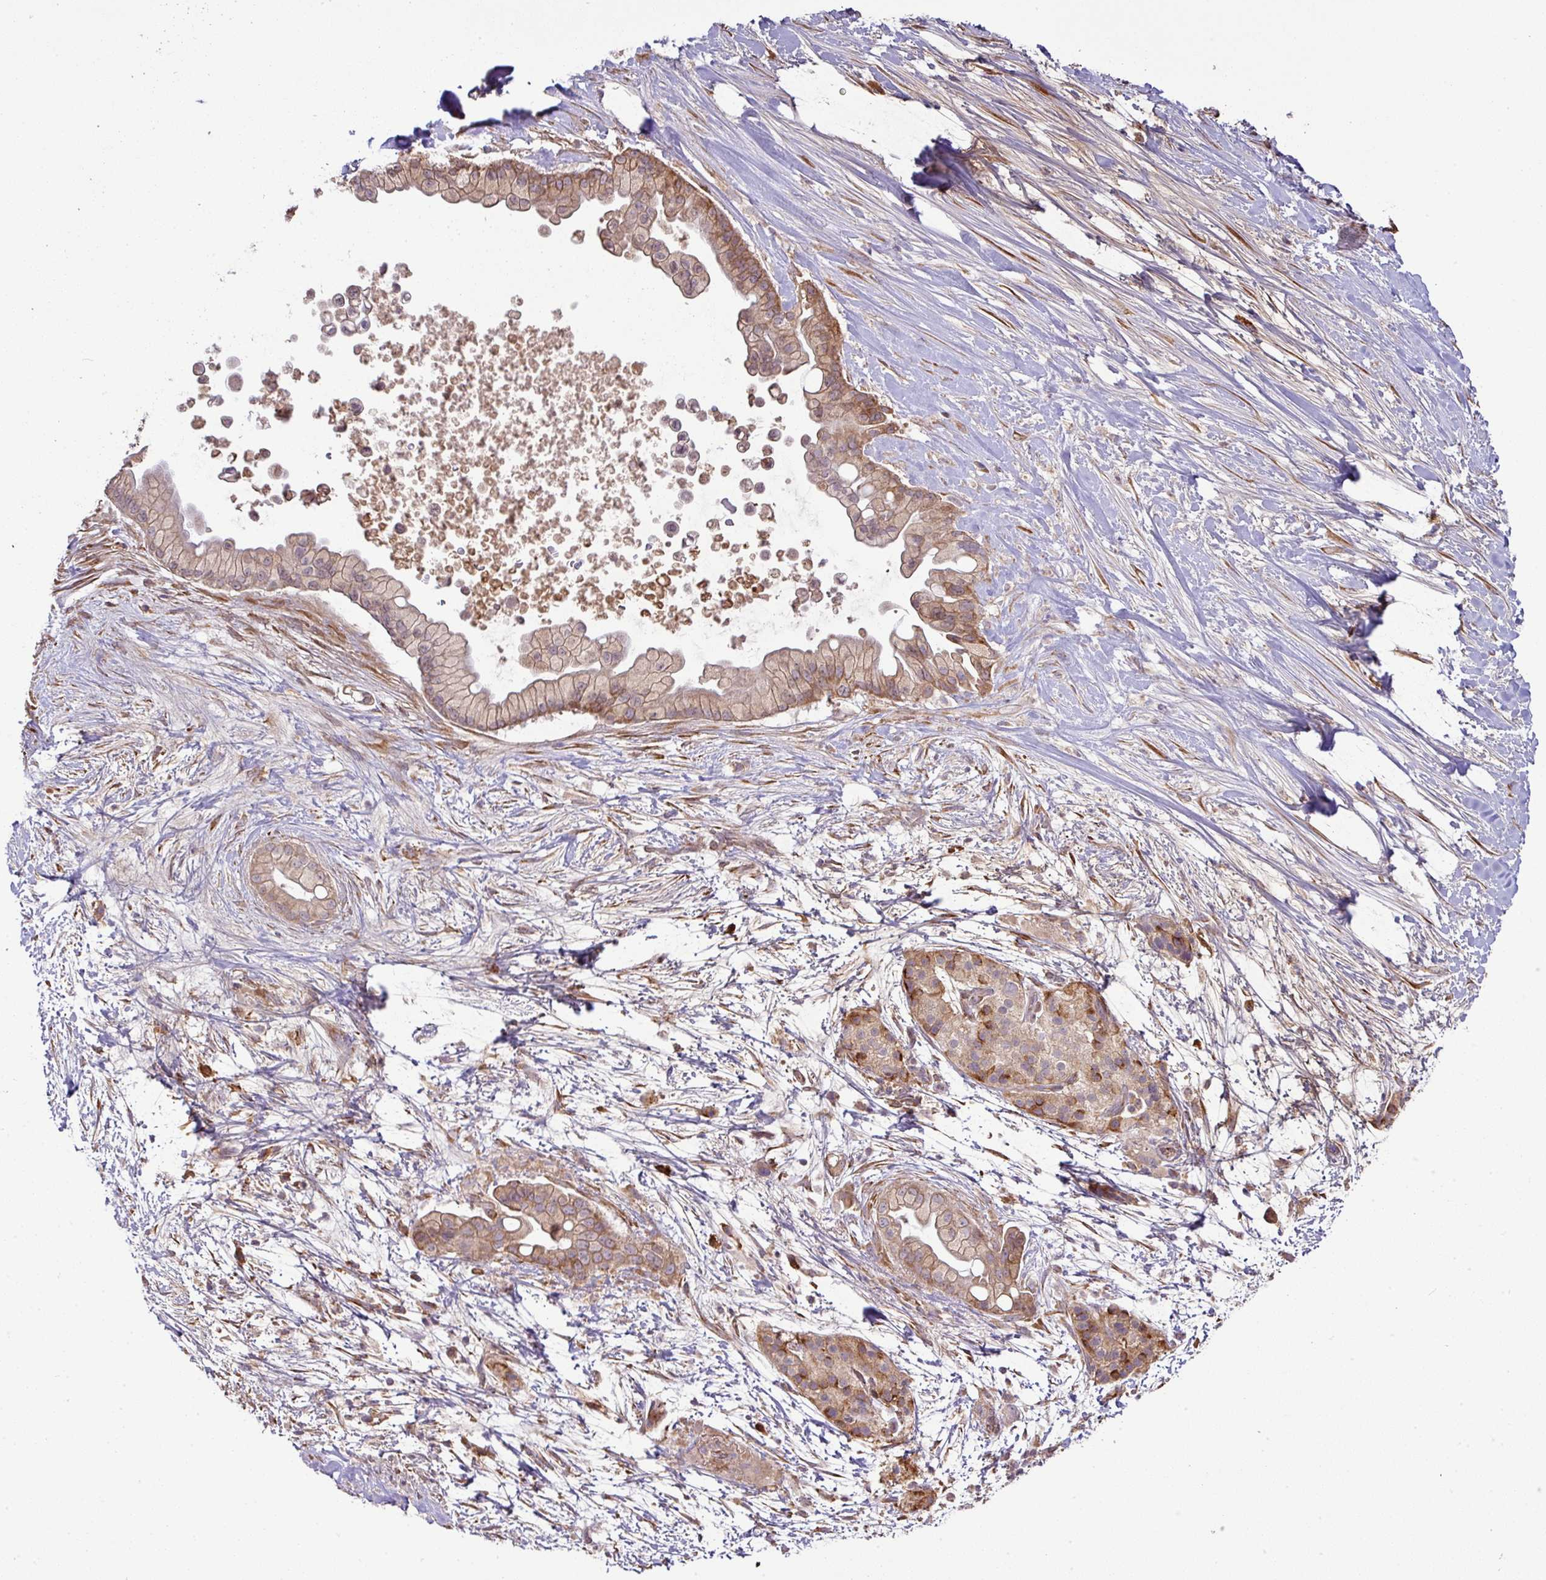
{"staining": {"intensity": "moderate", "quantity": ">75%", "location": "cytoplasmic/membranous"}, "tissue": "pancreatic cancer", "cell_type": "Tumor cells", "image_type": "cancer", "snomed": [{"axis": "morphology", "description": "Adenocarcinoma, NOS"}, {"axis": "topography", "description": "Pancreas"}], "caption": "Human adenocarcinoma (pancreatic) stained for a protein (brown) shows moderate cytoplasmic/membranous positive positivity in approximately >75% of tumor cells.", "gene": "GALP", "patient": {"sex": "female", "age": 69}}